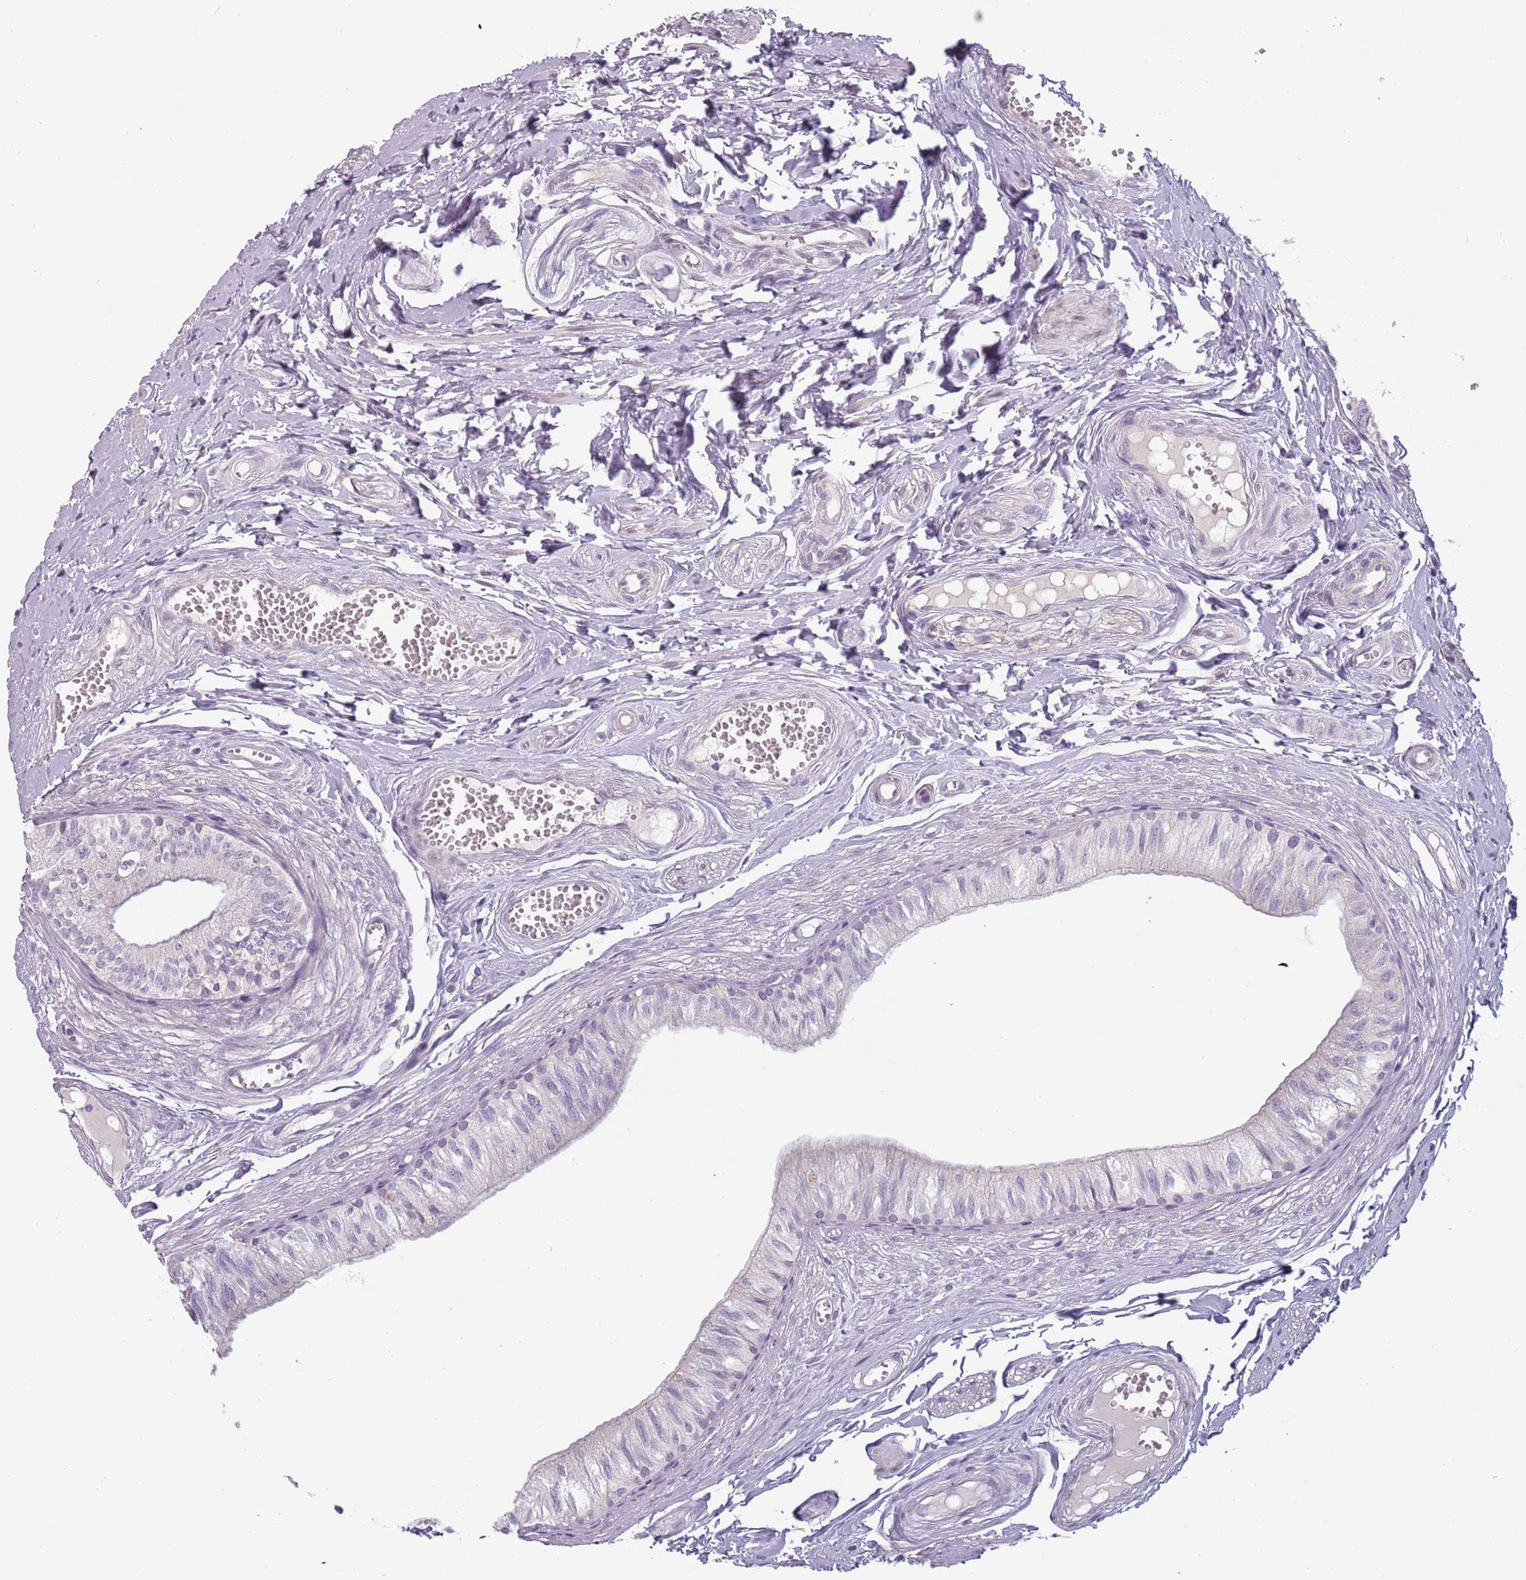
{"staining": {"intensity": "negative", "quantity": "none", "location": "none"}, "tissue": "epididymis", "cell_type": "Glandular cells", "image_type": "normal", "snomed": [{"axis": "morphology", "description": "Normal tissue, NOS"}, {"axis": "topography", "description": "Epididymis"}], "caption": "Micrograph shows no protein positivity in glandular cells of unremarkable epididymis. (Stains: DAB immunohistochemistry (IHC) with hematoxylin counter stain, Microscopy: brightfield microscopy at high magnification).", "gene": "RFX2", "patient": {"sex": "male", "age": 37}}